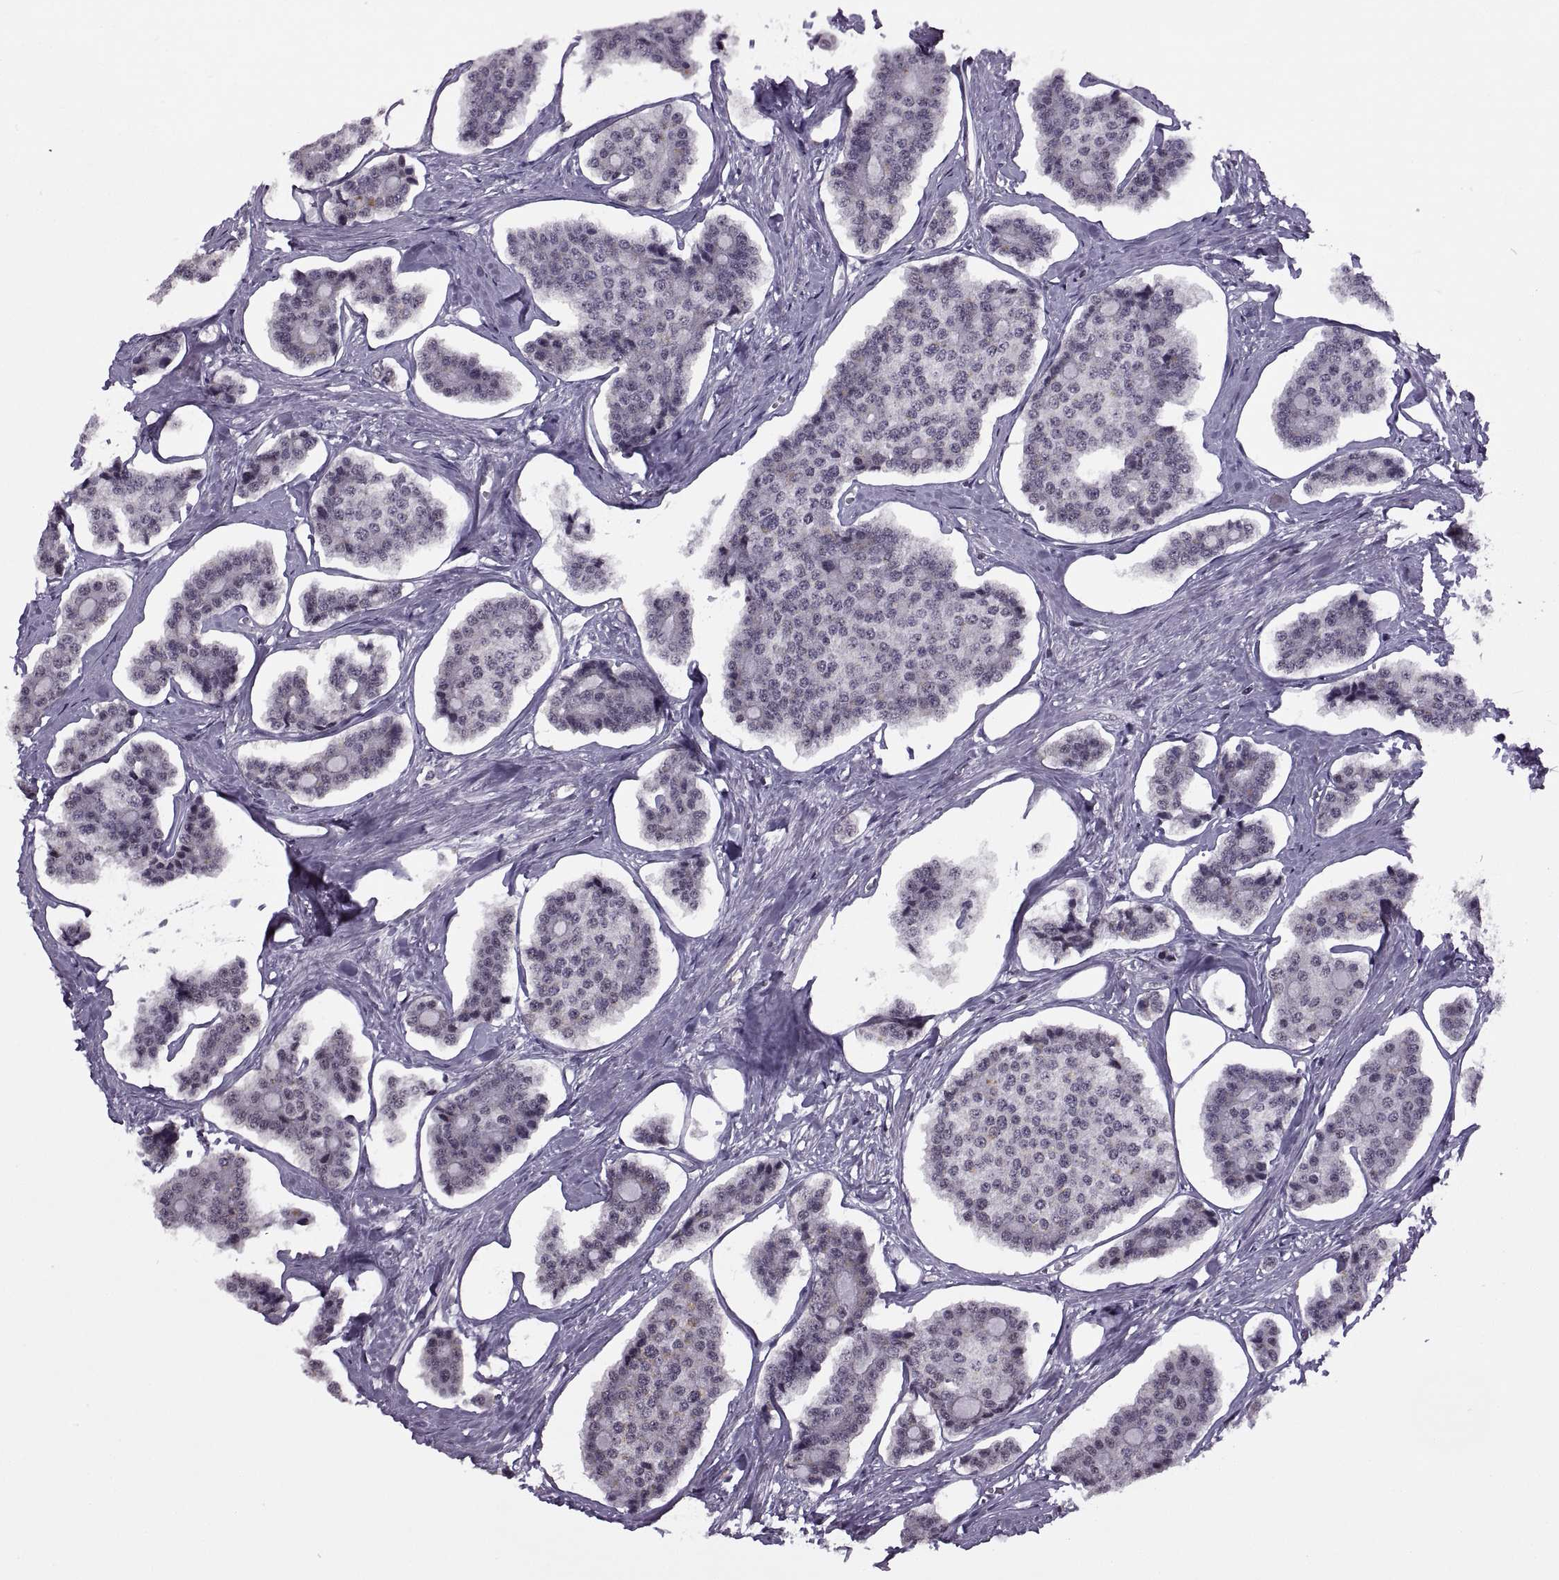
{"staining": {"intensity": "negative", "quantity": "none", "location": "none"}, "tissue": "carcinoid", "cell_type": "Tumor cells", "image_type": "cancer", "snomed": [{"axis": "morphology", "description": "Carcinoid, malignant, NOS"}, {"axis": "topography", "description": "Small intestine"}], "caption": "The IHC histopathology image has no significant positivity in tumor cells of carcinoid (malignant) tissue.", "gene": "INTS3", "patient": {"sex": "female", "age": 65}}